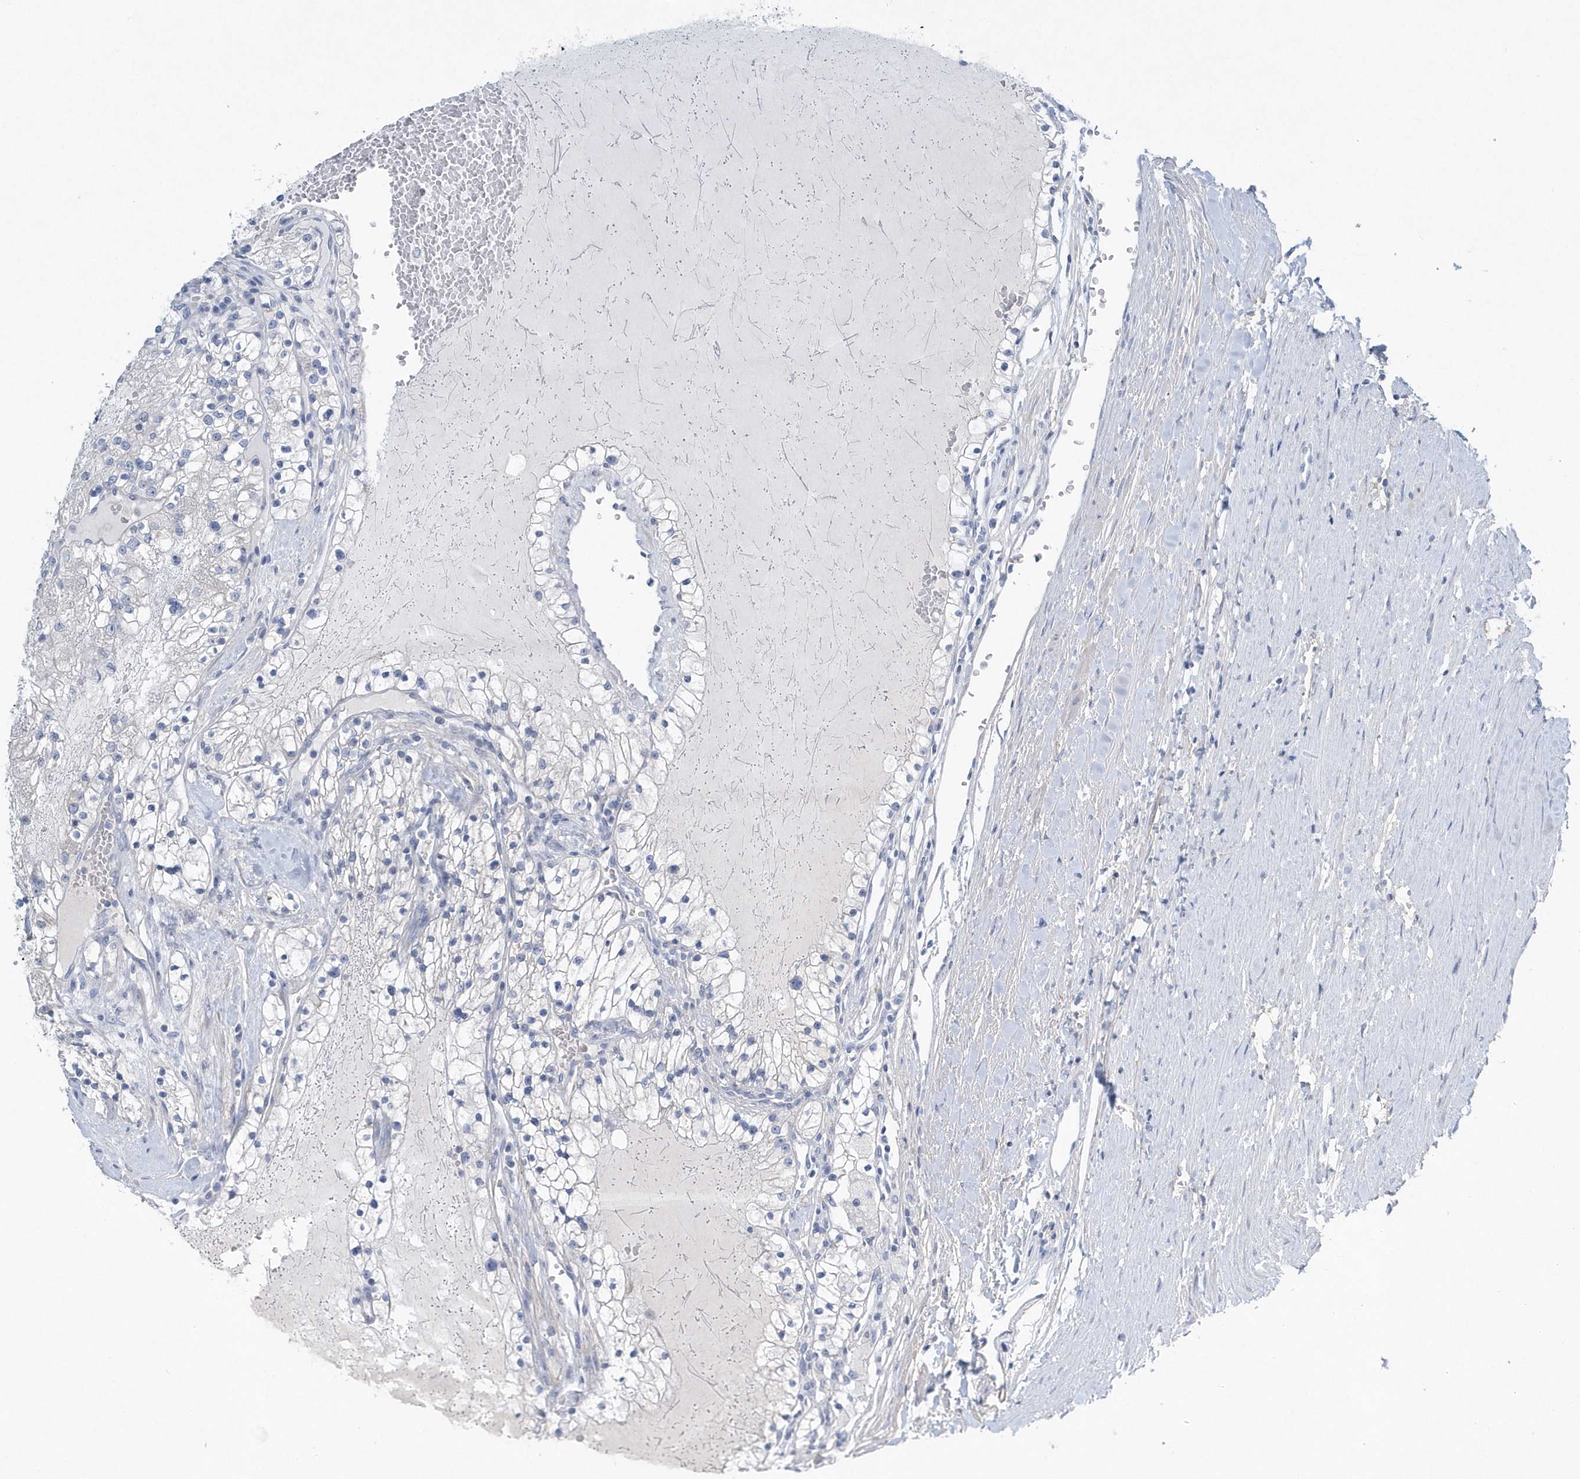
{"staining": {"intensity": "negative", "quantity": "none", "location": "none"}, "tissue": "renal cancer", "cell_type": "Tumor cells", "image_type": "cancer", "snomed": [{"axis": "morphology", "description": "Normal tissue, NOS"}, {"axis": "morphology", "description": "Adenocarcinoma, NOS"}, {"axis": "topography", "description": "Kidney"}], "caption": "Tumor cells are negative for protein expression in human renal cancer (adenocarcinoma).", "gene": "SPATA18", "patient": {"sex": "male", "age": 68}}